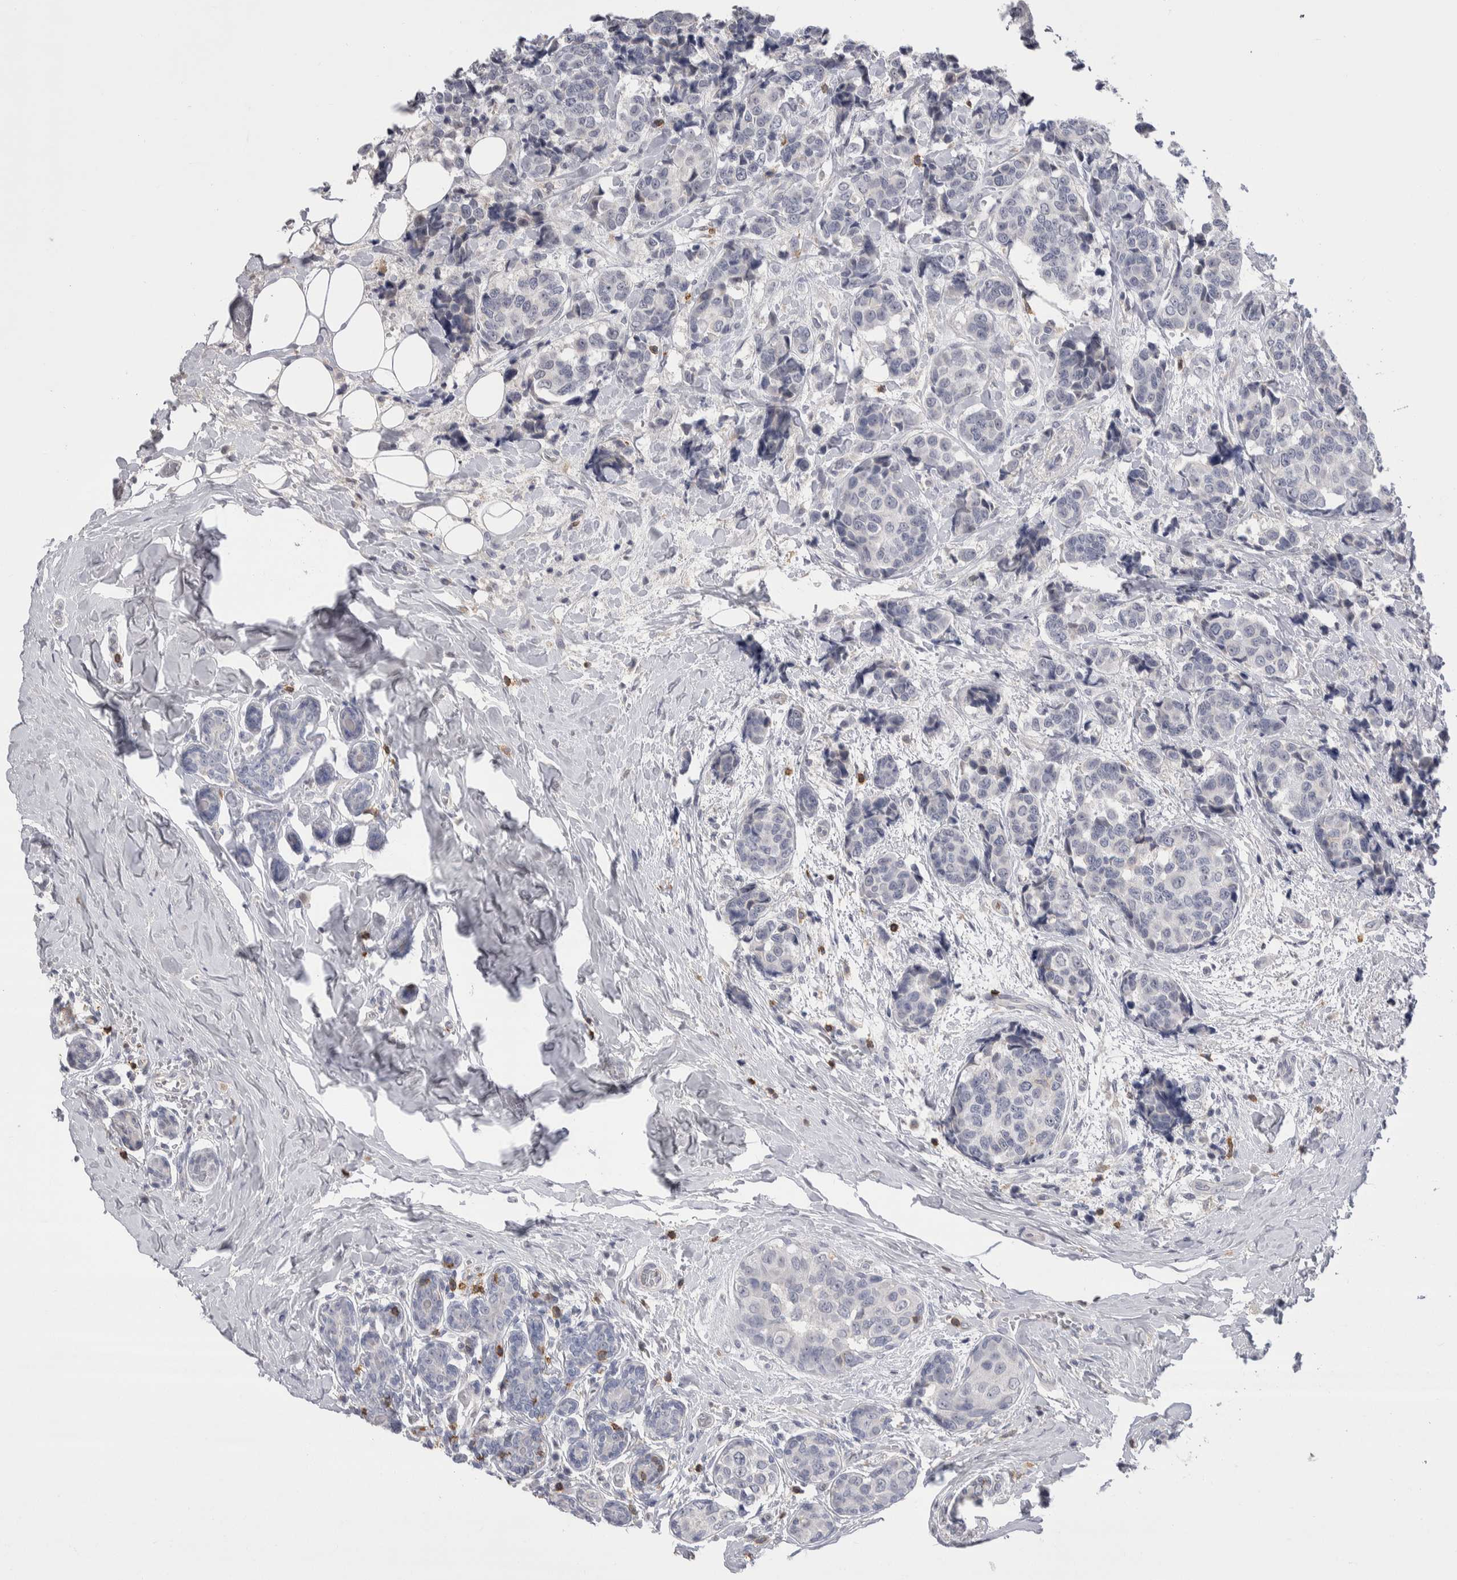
{"staining": {"intensity": "negative", "quantity": "none", "location": "none"}, "tissue": "breast cancer", "cell_type": "Tumor cells", "image_type": "cancer", "snomed": [{"axis": "morphology", "description": "Normal tissue, NOS"}, {"axis": "morphology", "description": "Duct carcinoma"}, {"axis": "topography", "description": "Breast"}], "caption": "Tumor cells are negative for brown protein staining in breast cancer (infiltrating ductal carcinoma).", "gene": "CEP295NL", "patient": {"sex": "female", "age": 43}}